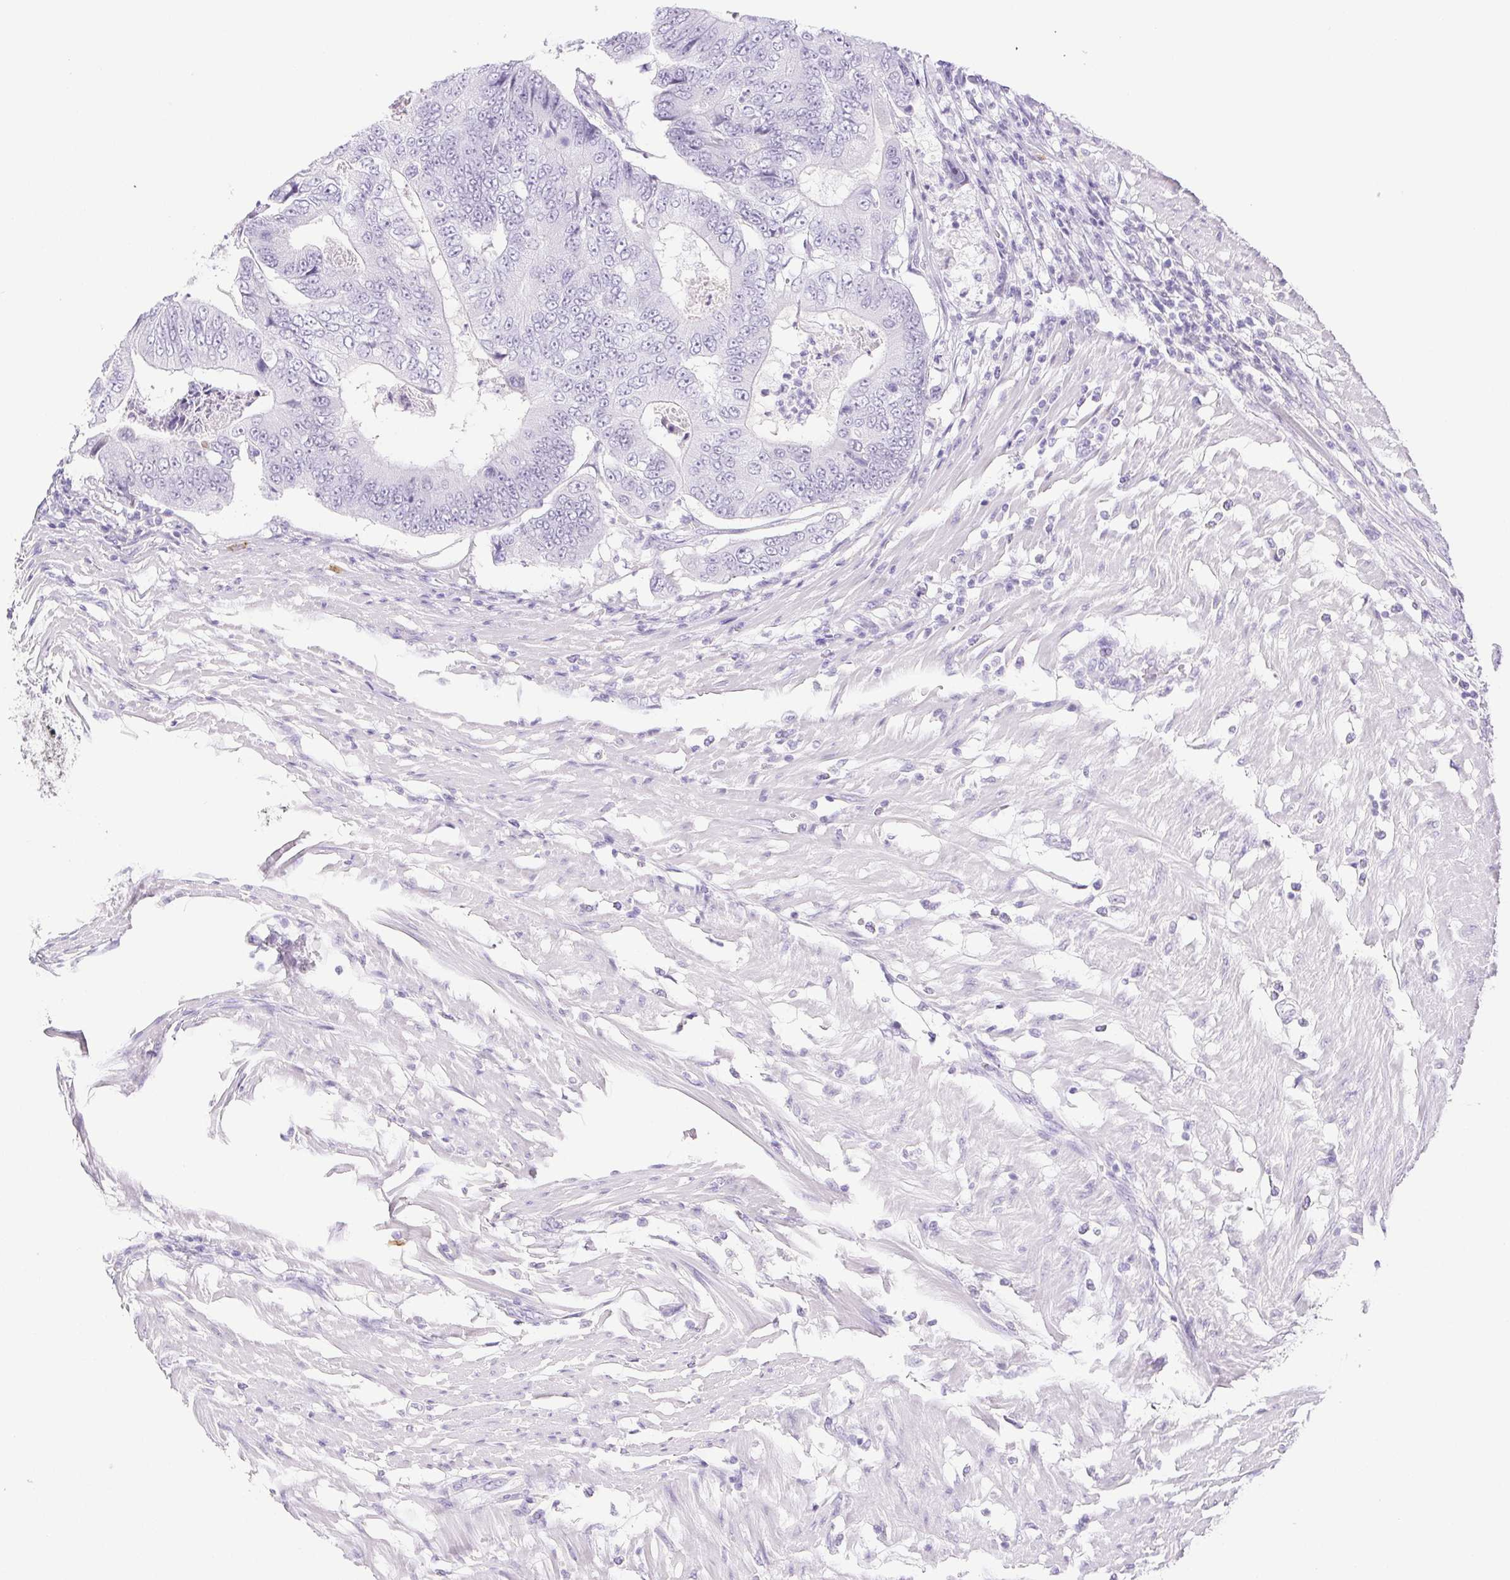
{"staining": {"intensity": "negative", "quantity": "none", "location": "none"}, "tissue": "colorectal cancer", "cell_type": "Tumor cells", "image_type": "cancer", "snomed": [{"axis": "morphology", "description": "Adenocarcinoma, NOS"}, {"axis": "topography", "description": "Colon"}], "caption": "This histopathology image is of colorectal cancer (adenocarcinoma) stained with immunohistochemistry (IHC) to label a protein in brown with the nuclei are counter-stained blue. There is no expression in tumor cells.", "gene": "PAPPA2", "patient": {"sex": "female", "age": 48}}